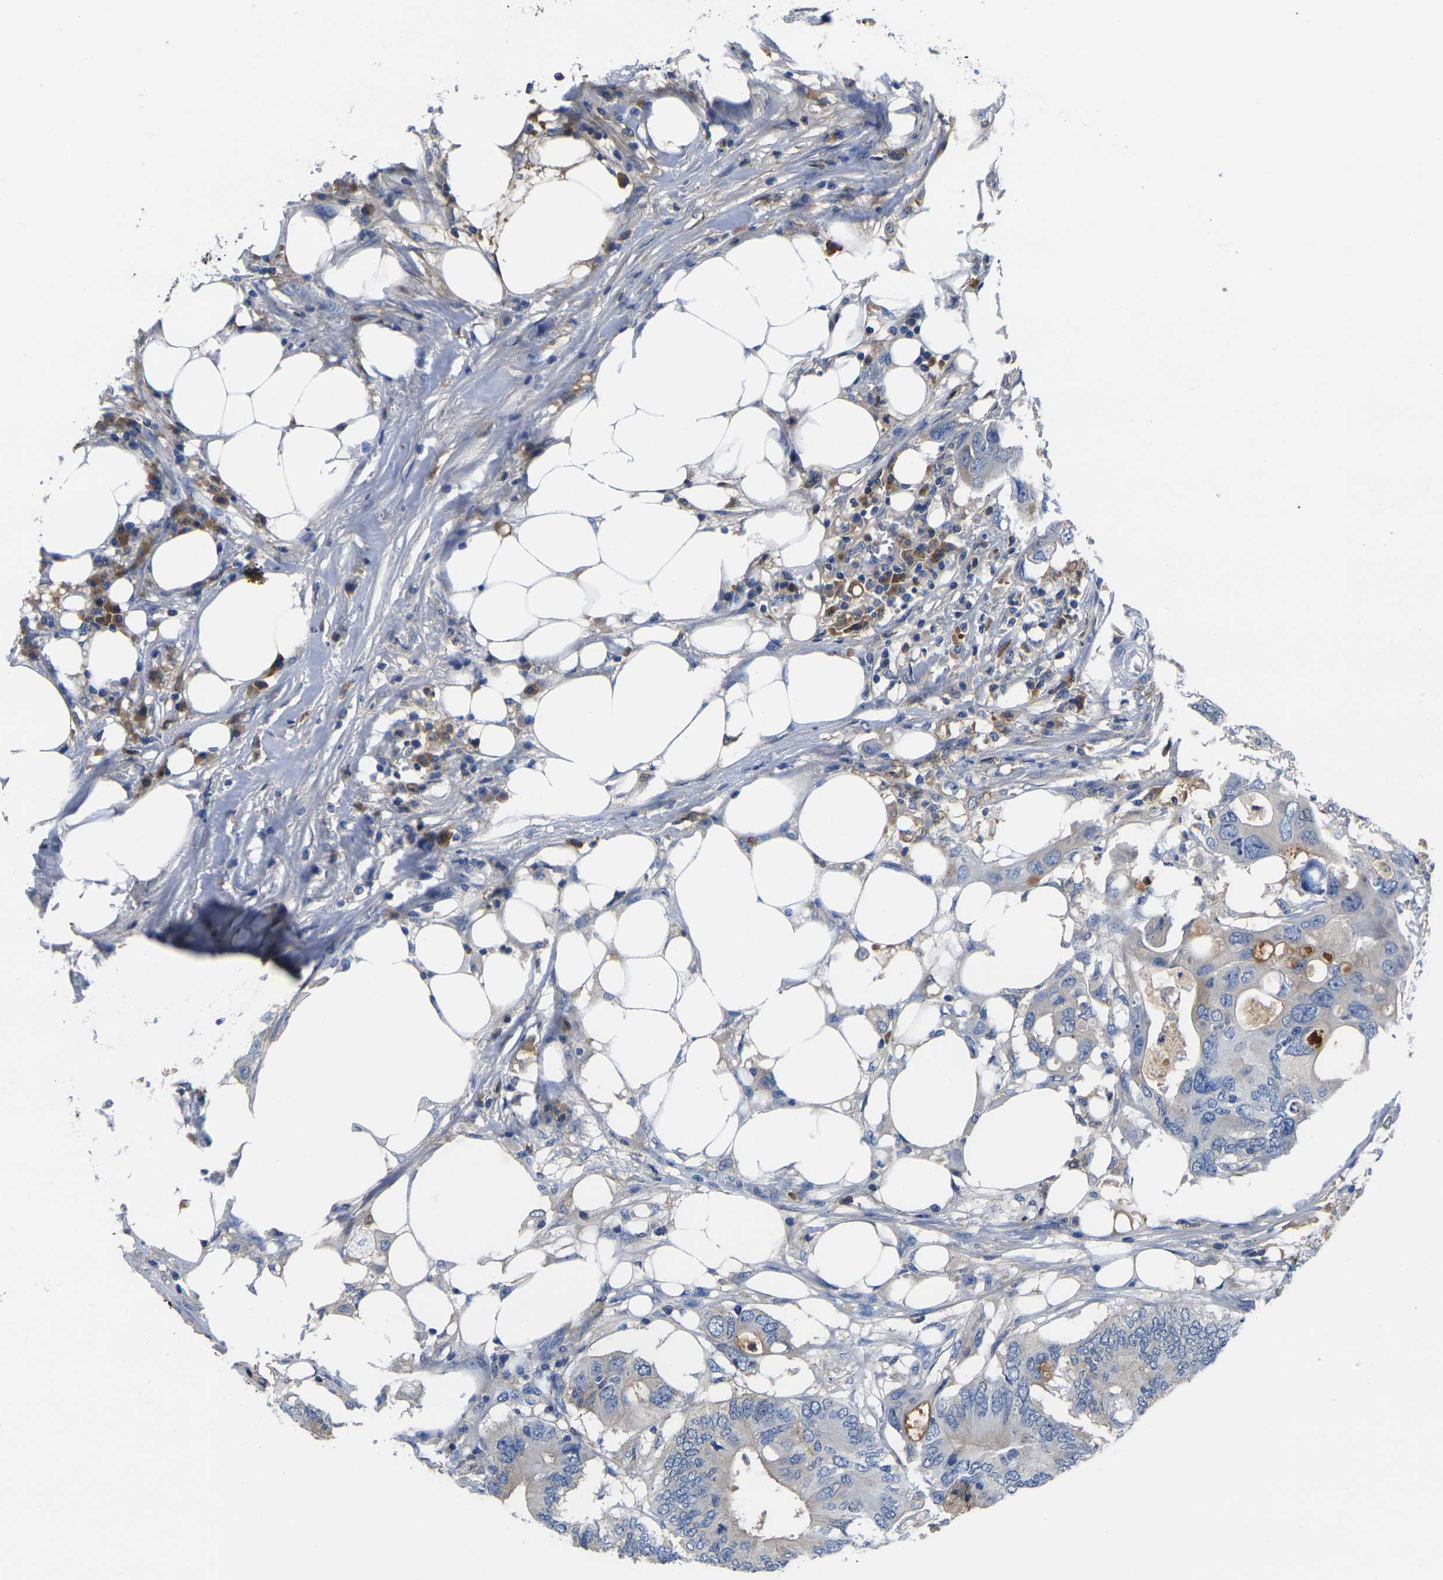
{"staining": {"intensity": "moderate", "quantity": "<25%", "location": "cytoplasmic/membranous"}, "tissue": "colorectal cancer", "cell_type": "Tumor cells", "image_type": "cancer", "snomed": [{"axis": "morphology", "description": "Adenocarcinoma, NOS"}, {"axis": "topography", "description": "Colon"}], "caption": "Colorectal cancer stained with DAB (3,3'-diaminobenzidine) immunohistochemistry (IHC) exhibits low levels of moderate cytoplasmic/membranous positivity in about <25% of tumor cells.", "gene": "GREM2", "patient": {"sex": "male", "age": 71}}